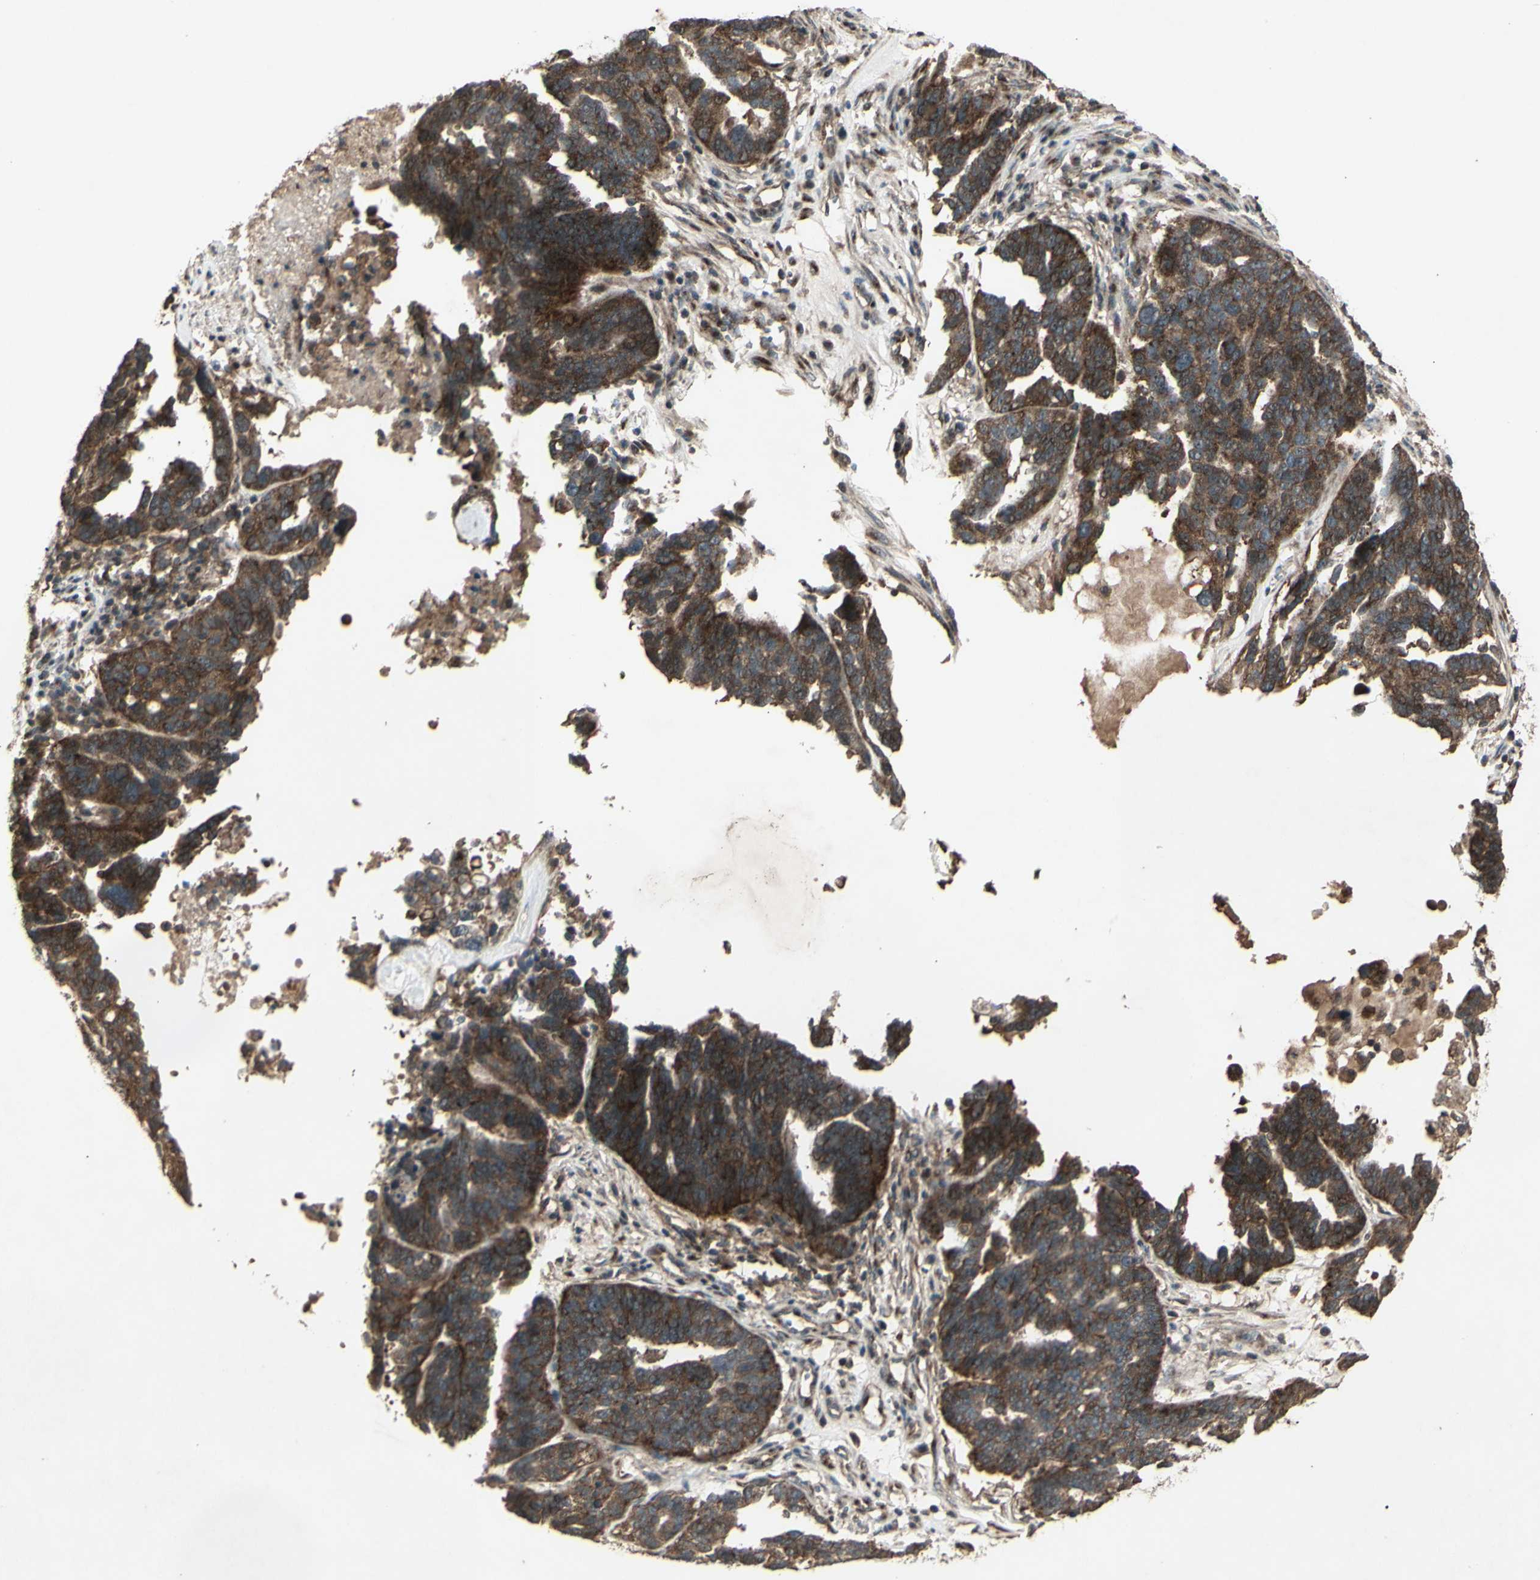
{"staining": {"intensity": "strong", "quantity": ">75%", "location": "cytoplasmic/membranous"}, "tissue": "ovarian cancer", "cell_type": "Tumor cells", "image_type": "cancer", "snomed": [{"axis": "morphology", "description": "Cystadenocarcinoma, serous, NOS"}, {"axis": "topography", "description": "Ovary"}], "caption": "Immunohistochemistry of ovarian cancer (serous cystadenocarcinoma) demonstrates high levels of strong cytoplasmic/membranous expression in about >75% of tumor cells. (Brightfield microscopy of DAB IHC at high magnification).", "gene": "AP1G1", "patient": {"sex": "female", "age": 59}}